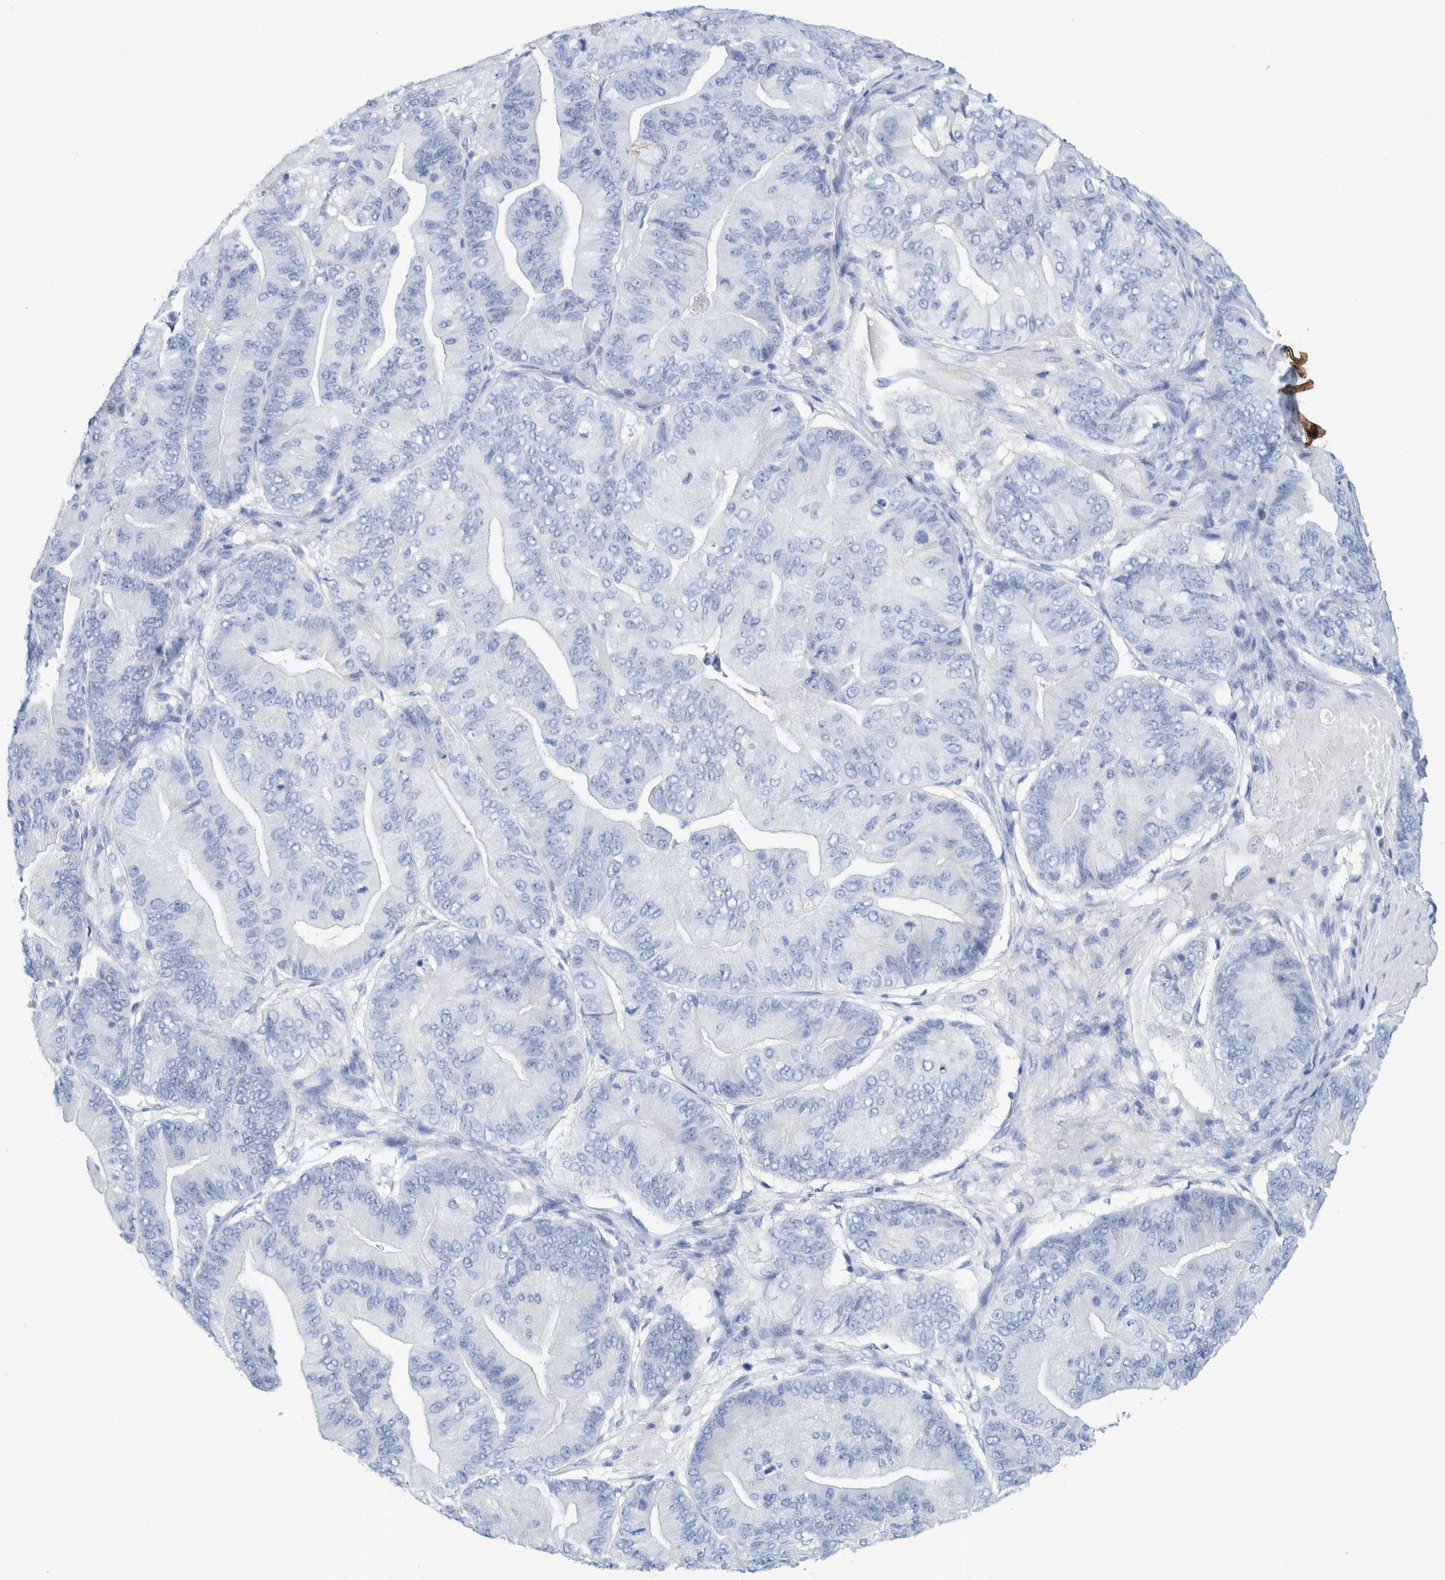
{"staining": {"intensity": "negative", "quantity": "none", "location": "none"}, "tissue": "ovarian cancer", "cell_type": "Tumor cells", "image_type": "cancer", "snomed": [{"axis": "morphology", "description": "Cystadenocarcinoma, mucinous, NOS"}, {"axis": "topography", "description": "Ovary"}], "caption": "Ovarian cancer (mucinous cystadenocarcinoma) stained for a protein using immunohistochemistry (IHC) shows no expression tumor cells.", "gene": "PERP", "patient": {"sex": "female", "age": 61}}